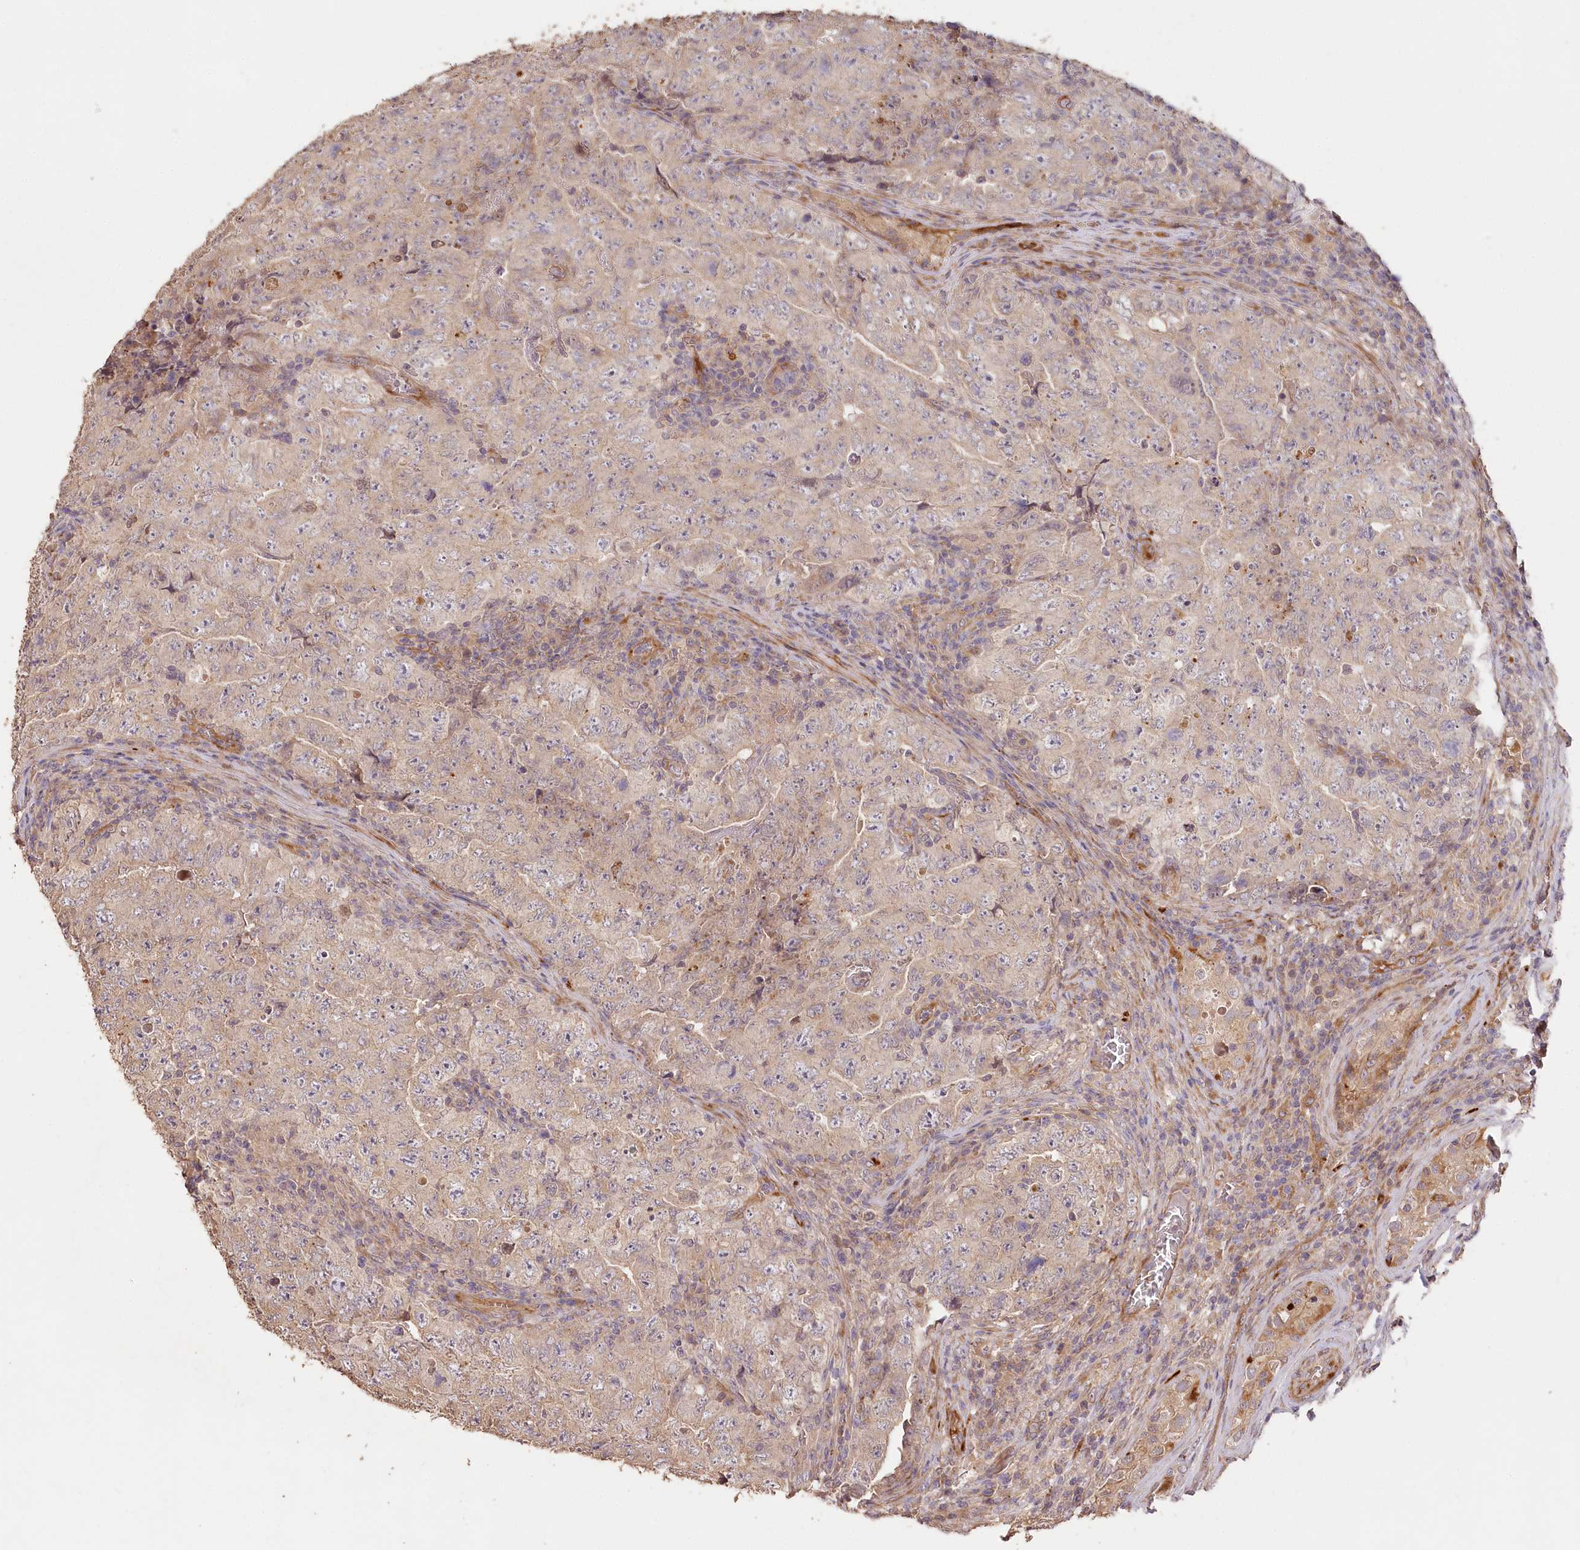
{"staining": {"intensity": "weak", "quantity": "<25%", "location": "cytoplasmic/membranous"}, "tissue": "testis cancer", "cell_type": "Tumor cells", "image_type": "cancer", "snomed": [{"axis": "morphology", "description": "Carcinoma, Embryonal, NOS"}, {"axis": "topography", "description": "Testis"}], "caption": "The immunohistochemistry micrograph has no significant positivity in tumor cells of testis embryonal carcinoma tissue.", "gene": "IRAK1BP1", "patient": {"sex": "male", "age": 26}}